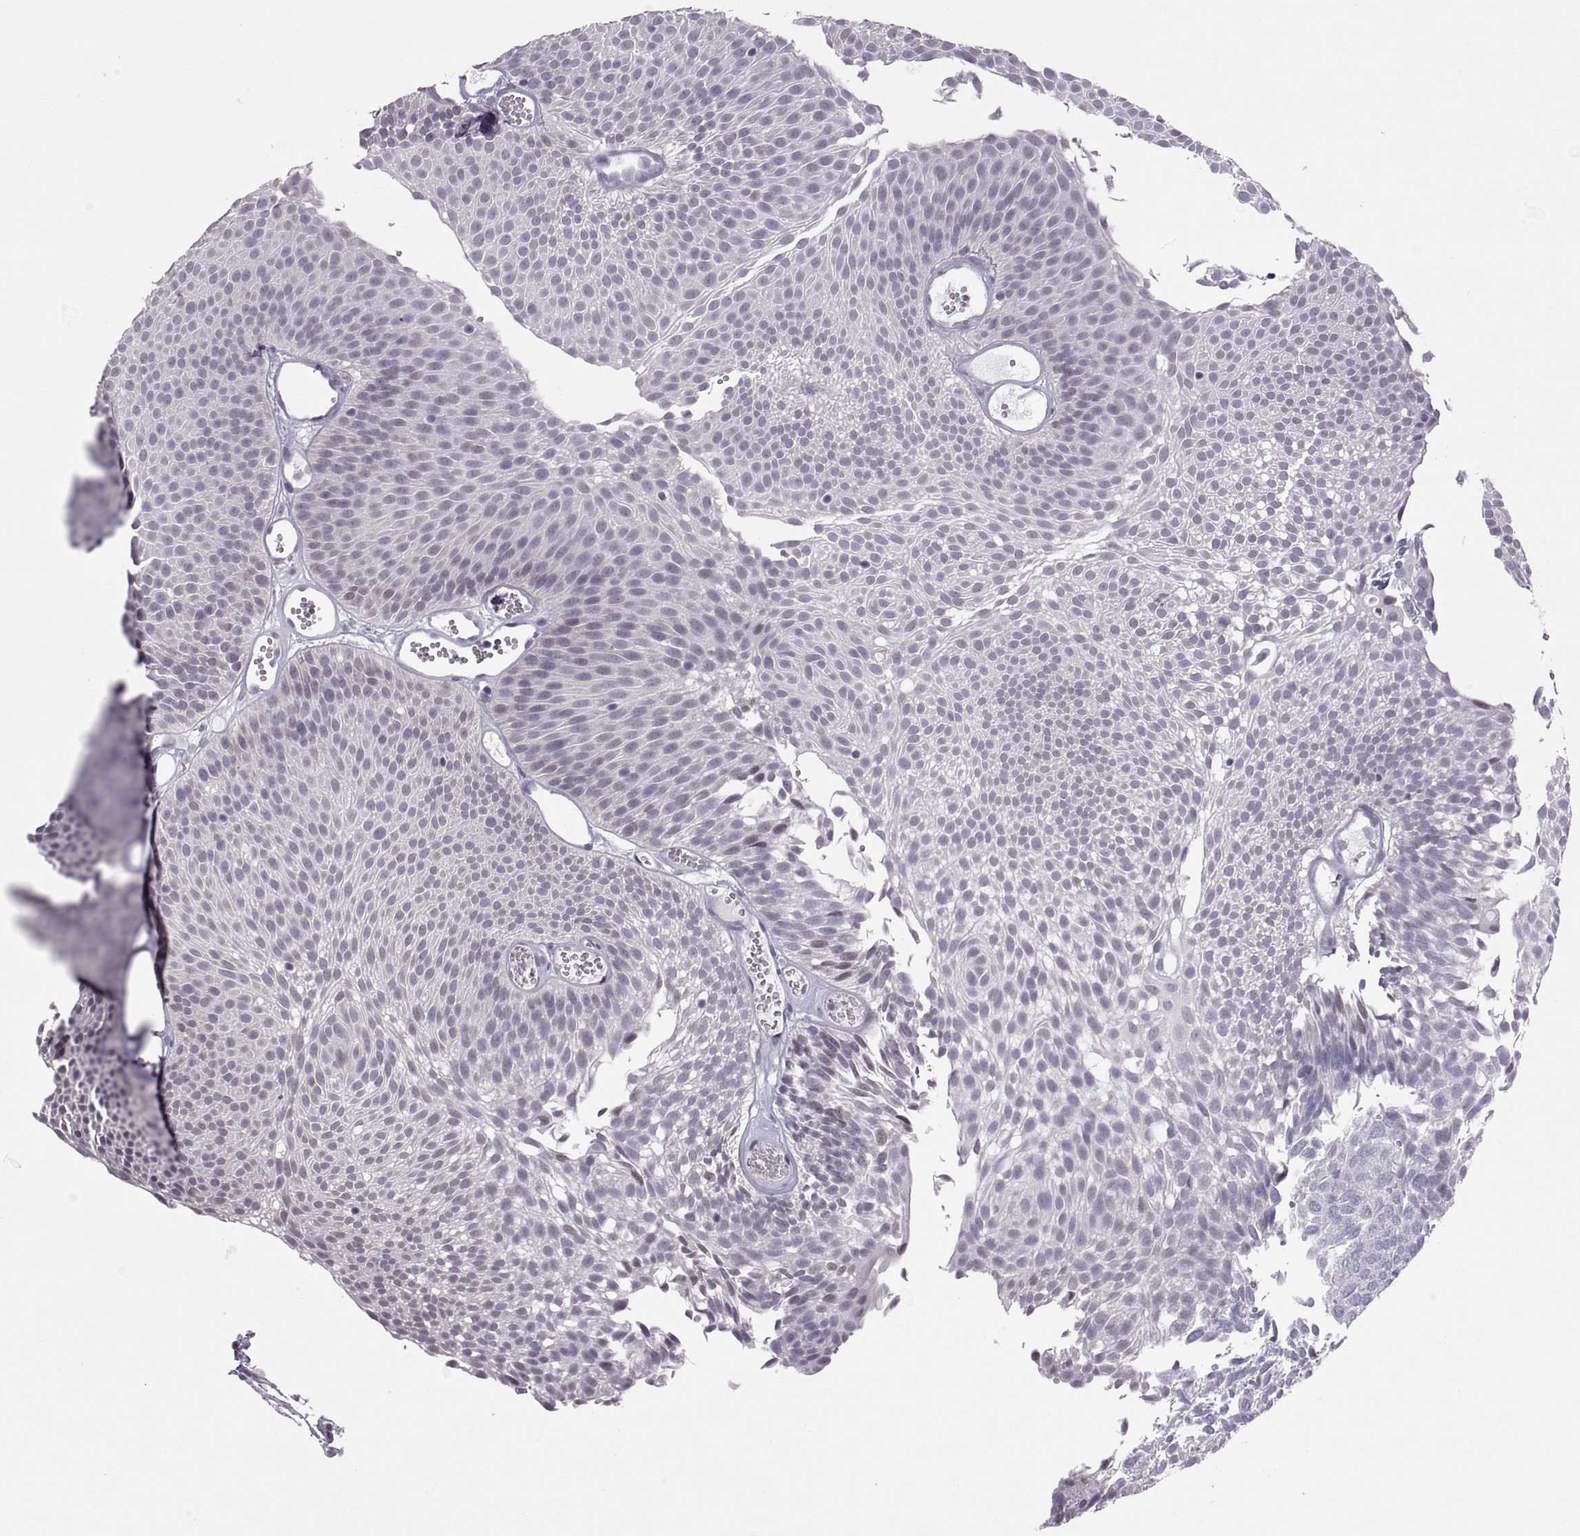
{"staining": {"intensity": "negative", "quantity": "none", "location": "none"}, "tissue": "urothelial cancer", "cell_type": "Tumor cells", "image_type": "cancer", "snomed": [{"axis": "morphology", "description": "Urothelial carcinoma, Low grade"}, {"axis": "topography", "description": "Urinary bladder"}], "caption": "Immunohistochemical staining of human urothelial cancer exhibits no significant positivity in tumor cells. (Immunohistochemistry, brightfield microscopy, high magnification).", "gene": "KRT77", "patient": {"sex": "male", "age": 52}}